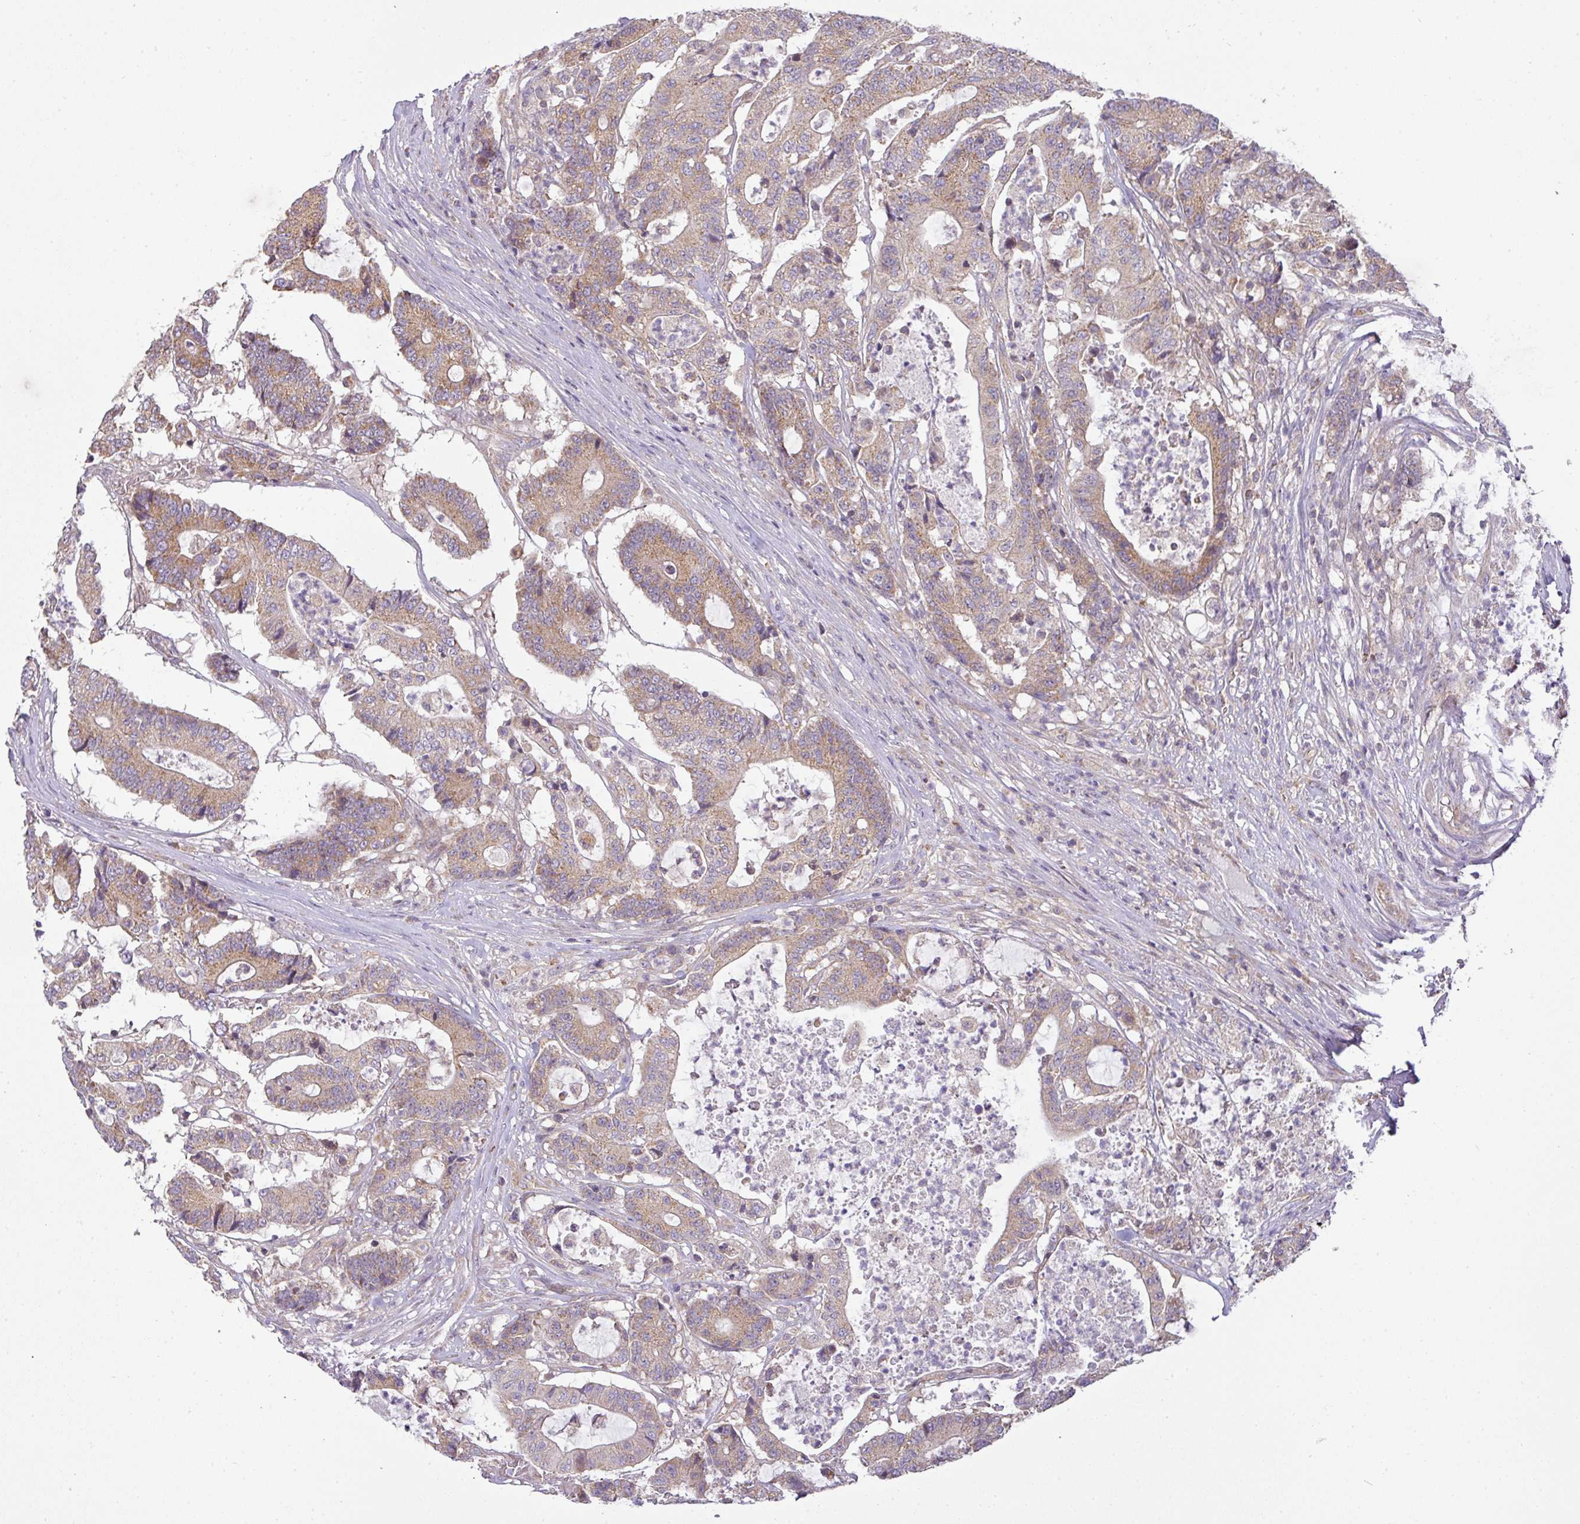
{"staining": {"intensity": "moderate", "quantity": "25%-75%", "location": "cytoplasmic/membranous"}, "tissue": "colorectal cancer", "cell_type": "Tumor cells", "image_type": "cancer", "snomed": [{"axis": "morphology", "description": "Adenocarcinoma, NOS"}, {"axis": "topography", "description": "Colon"}], "caption": "A brown stain highlights moderate cytoplasmic/membranous positivity of a protein in adenocarcinoma (colorectal) tumor cells.", "gene": "ZNF211", "patient": {"sex": "female", "age": 84}}